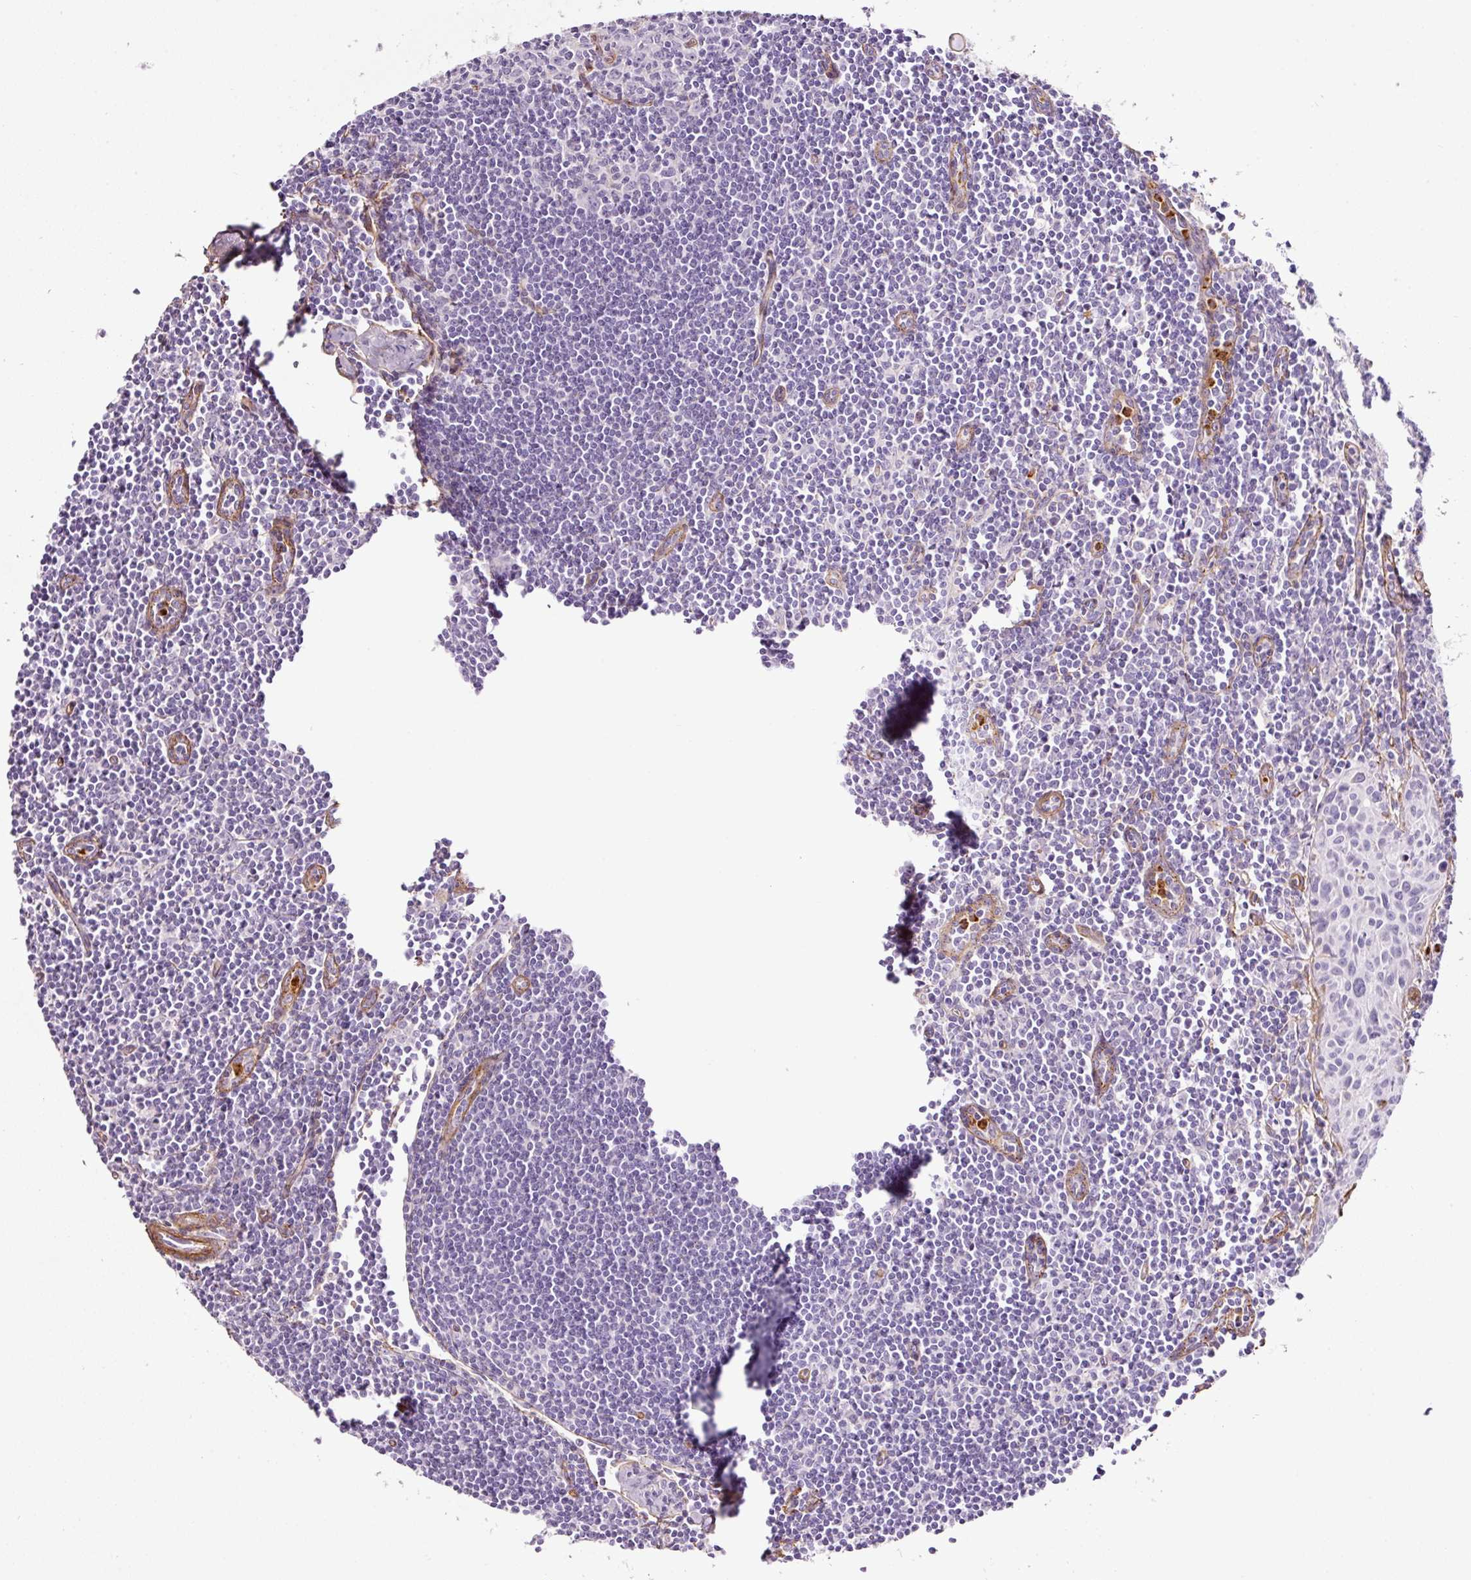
{"staining": {"intensity": "negative", "quantity": "none", "location": "none"}, "tissue": "lymph node", "cell_type": "Germinal center cells", "image_type": "normal", "snomed": [{"axis": "morphology", "description": "Normal tissue, NOS"}, {"axis": "topography", "description": "Lymph node"}], "caption": "A photomicrograph of lymph node stained for a protein displays no brown staining in germinal center cells.", "gene": "LOXL4", "patient": {"sex": "female", "age": 29}}